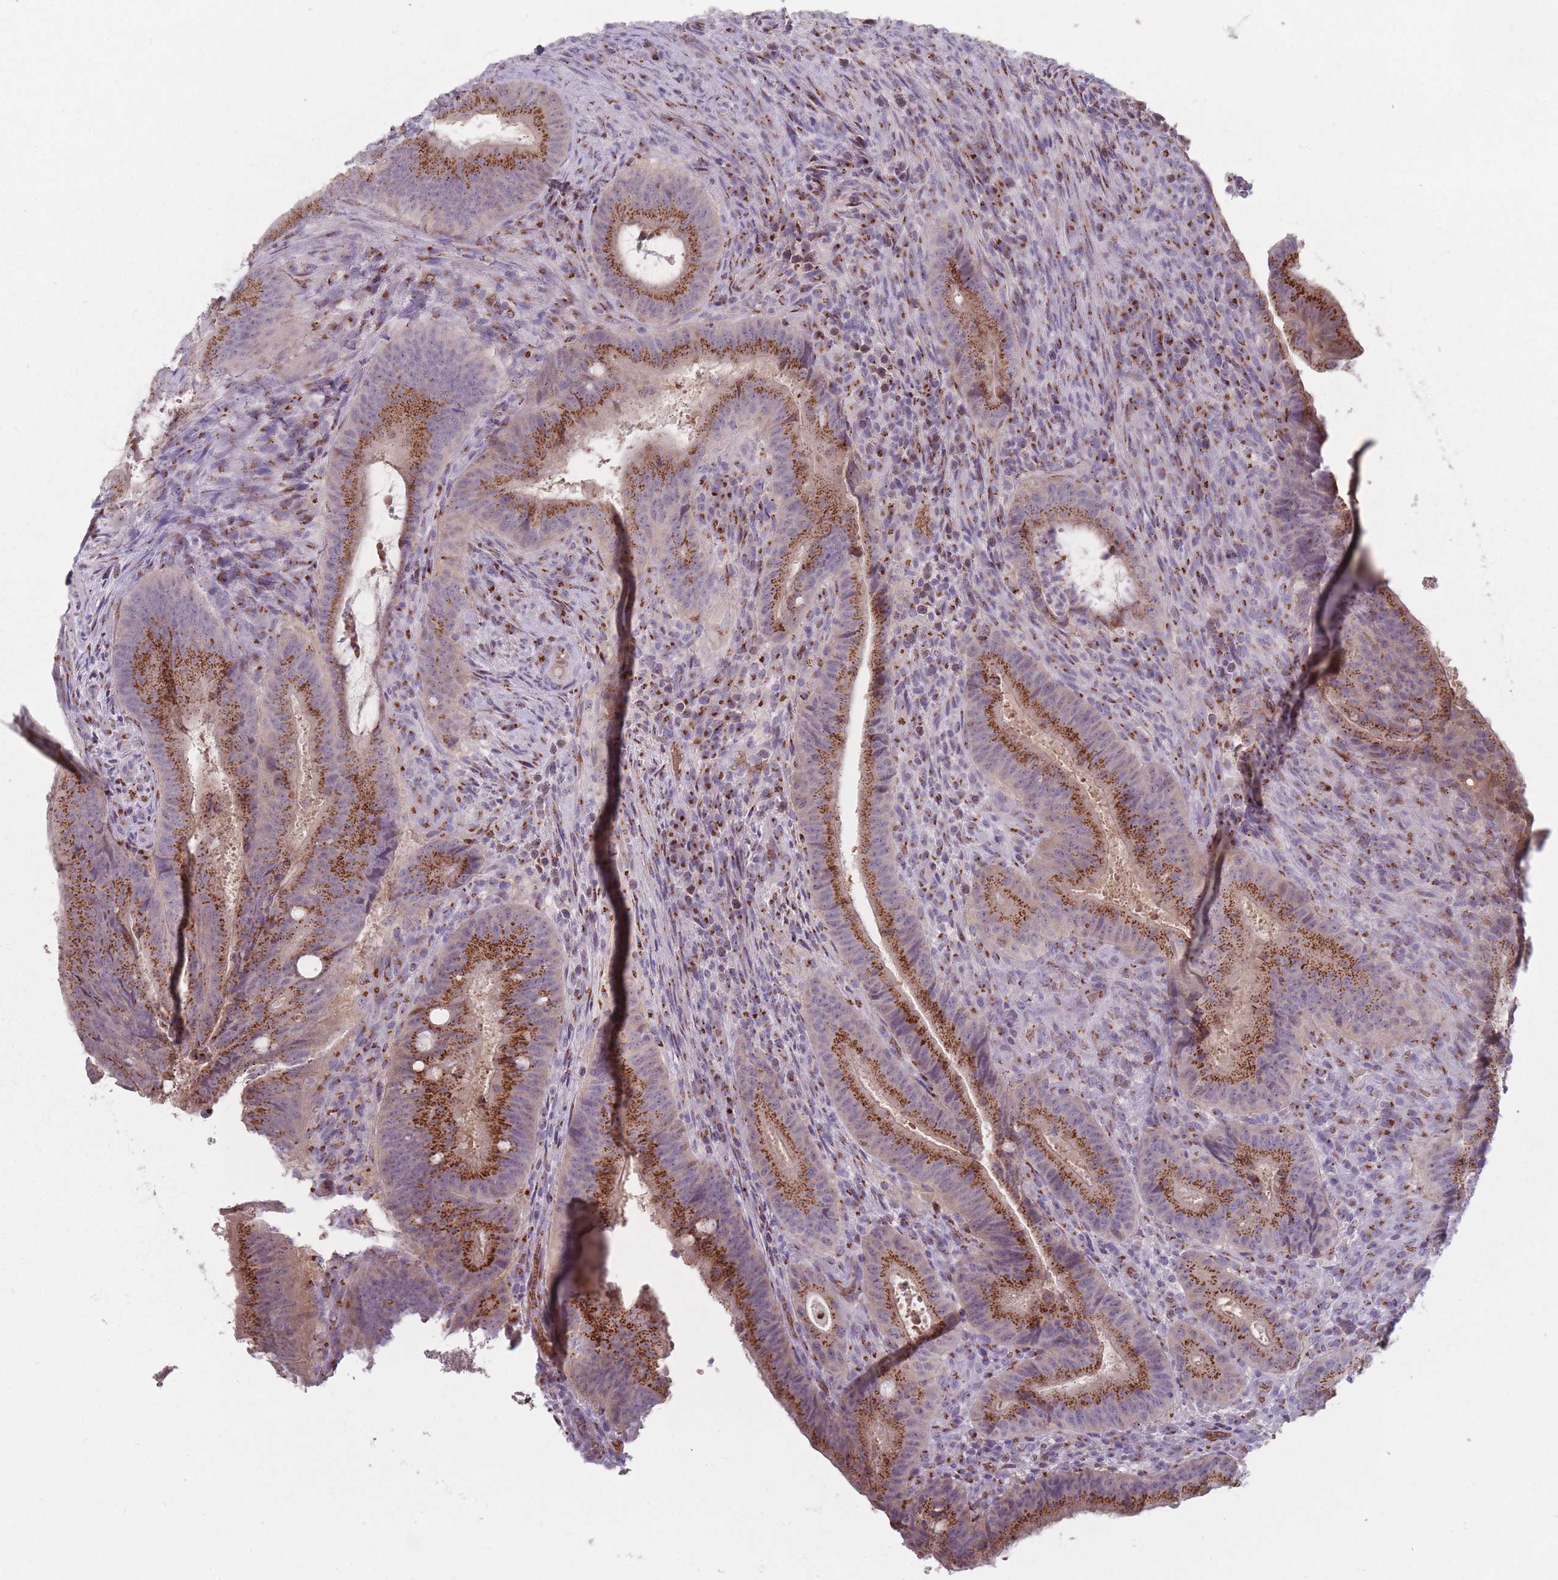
{"staining": {"intensity": "strong", "quantity": ">75%", "location": "cytoplasmic/membranous"}, "tissue": "colorectal cancer", "cell_type": "Tumor cells", "image_type": "cancer", "snomed": [{"axis": "morphology", "description": "Adenocarcinoma, NOS"}, {"axis": "topography", "description": "Colon"}], "caption": "Immunohistochemical staining of human colorectal cancer shows high levels of strong cytoplasmic/membranous positivity in approximately >75% of tumor cells.", "gene": "MAN1B1", "patient": {"sex": "female", "age": 43}}